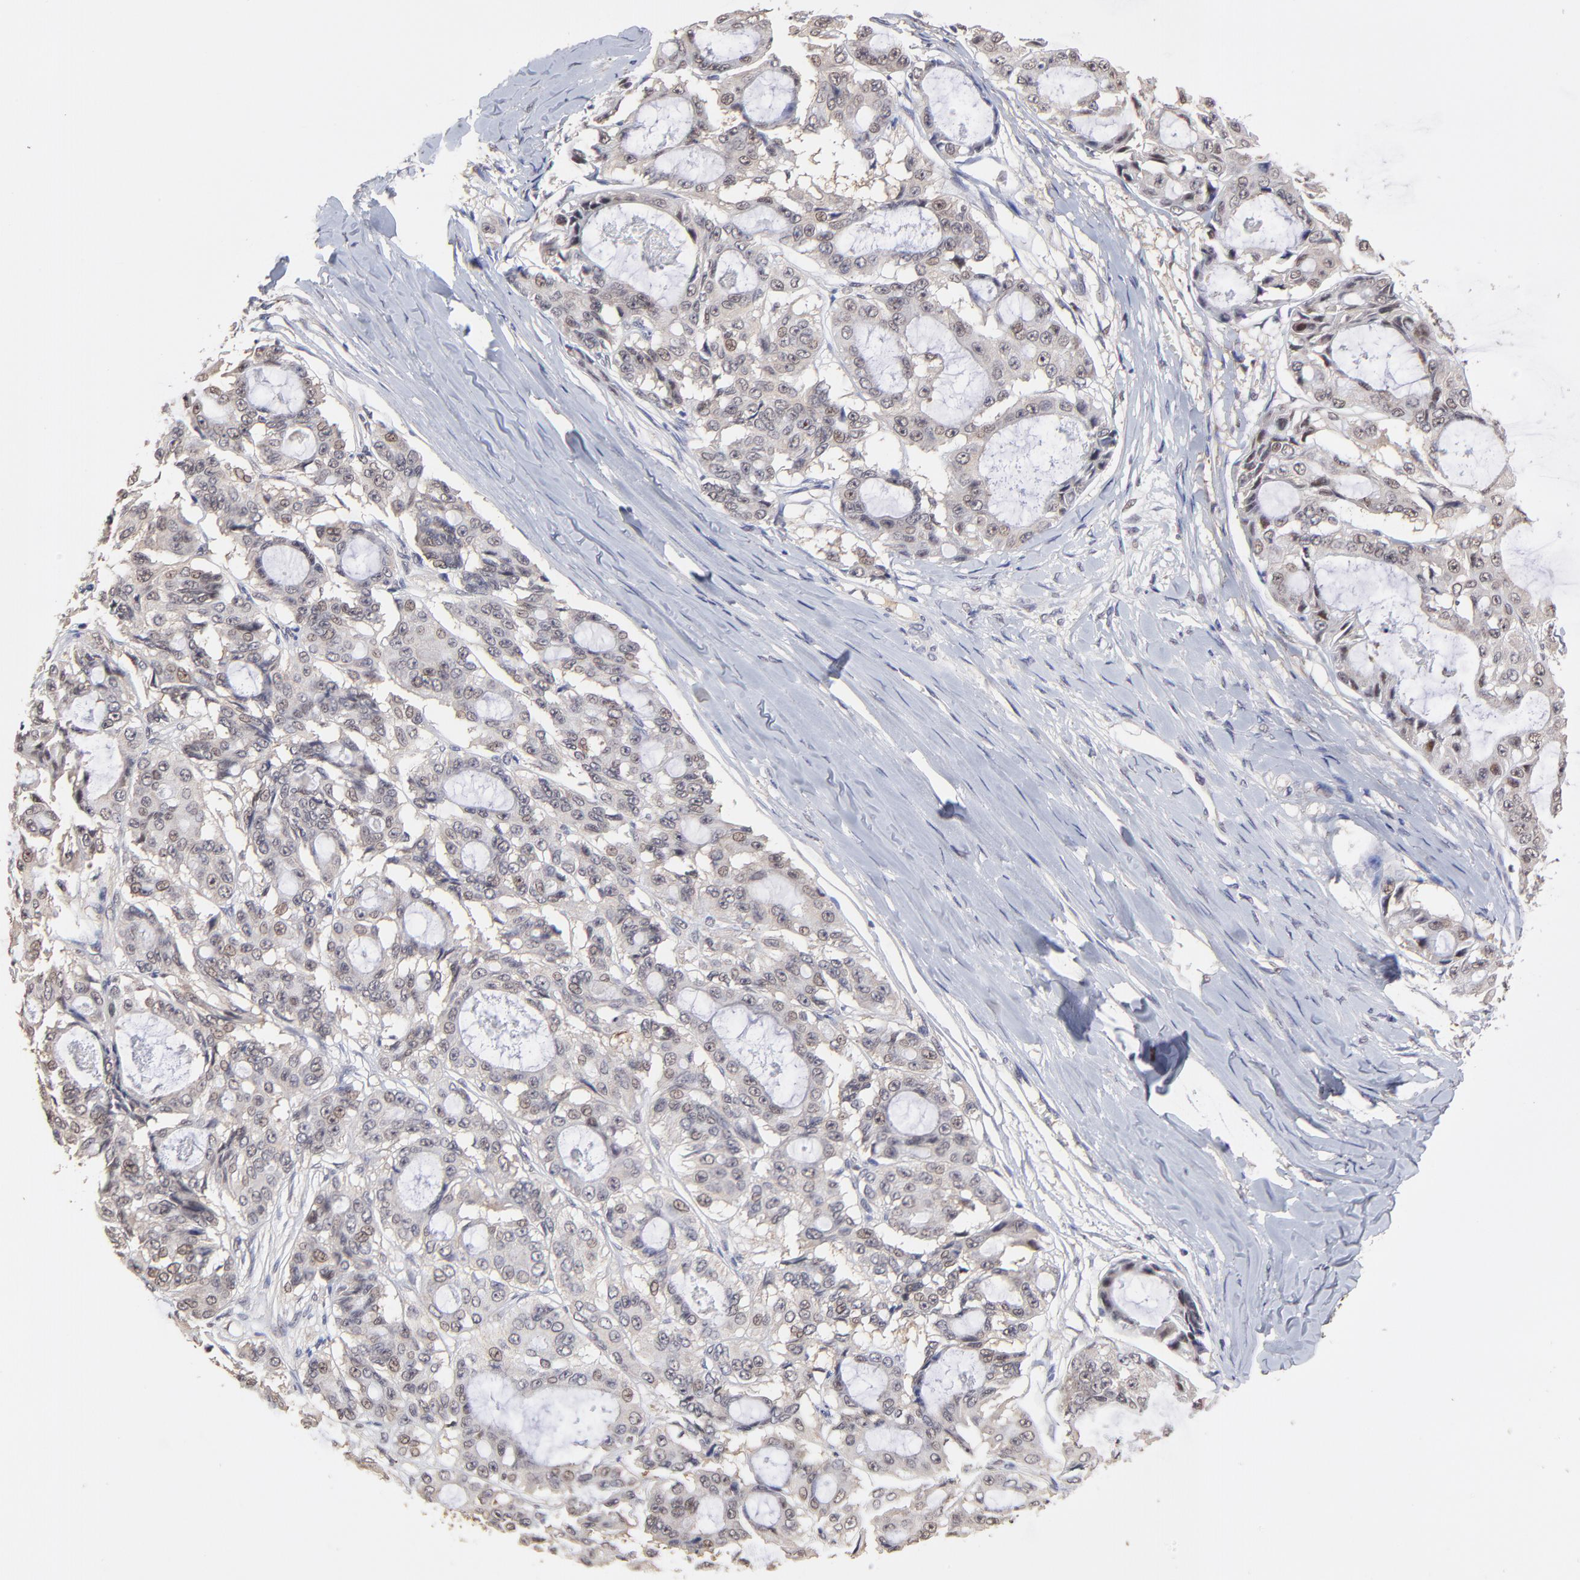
{"staining": {"intensity": "weak", "quantity": "25%-75%", "location": "cytoplasmic/membranous,nuclear"}, "tissue": "ovarian cancer", "cell_type": "Tumor cells", "image_type": "cancer", "snomed": [{"axis": "morphology", "description": "Carcinoma, endometroid"}, {"axis": "topography", "description": "Ovary"}], "caption": "IHC image of ovarian cancer stained for a protein (brown), which exhibits low levels of weak cytoplasmic/membranous and nuclear expression in approximately 25%-75% of tumor cells.", "gene": "PSMD14", "patient": {"sex": "female", "age": 61}}